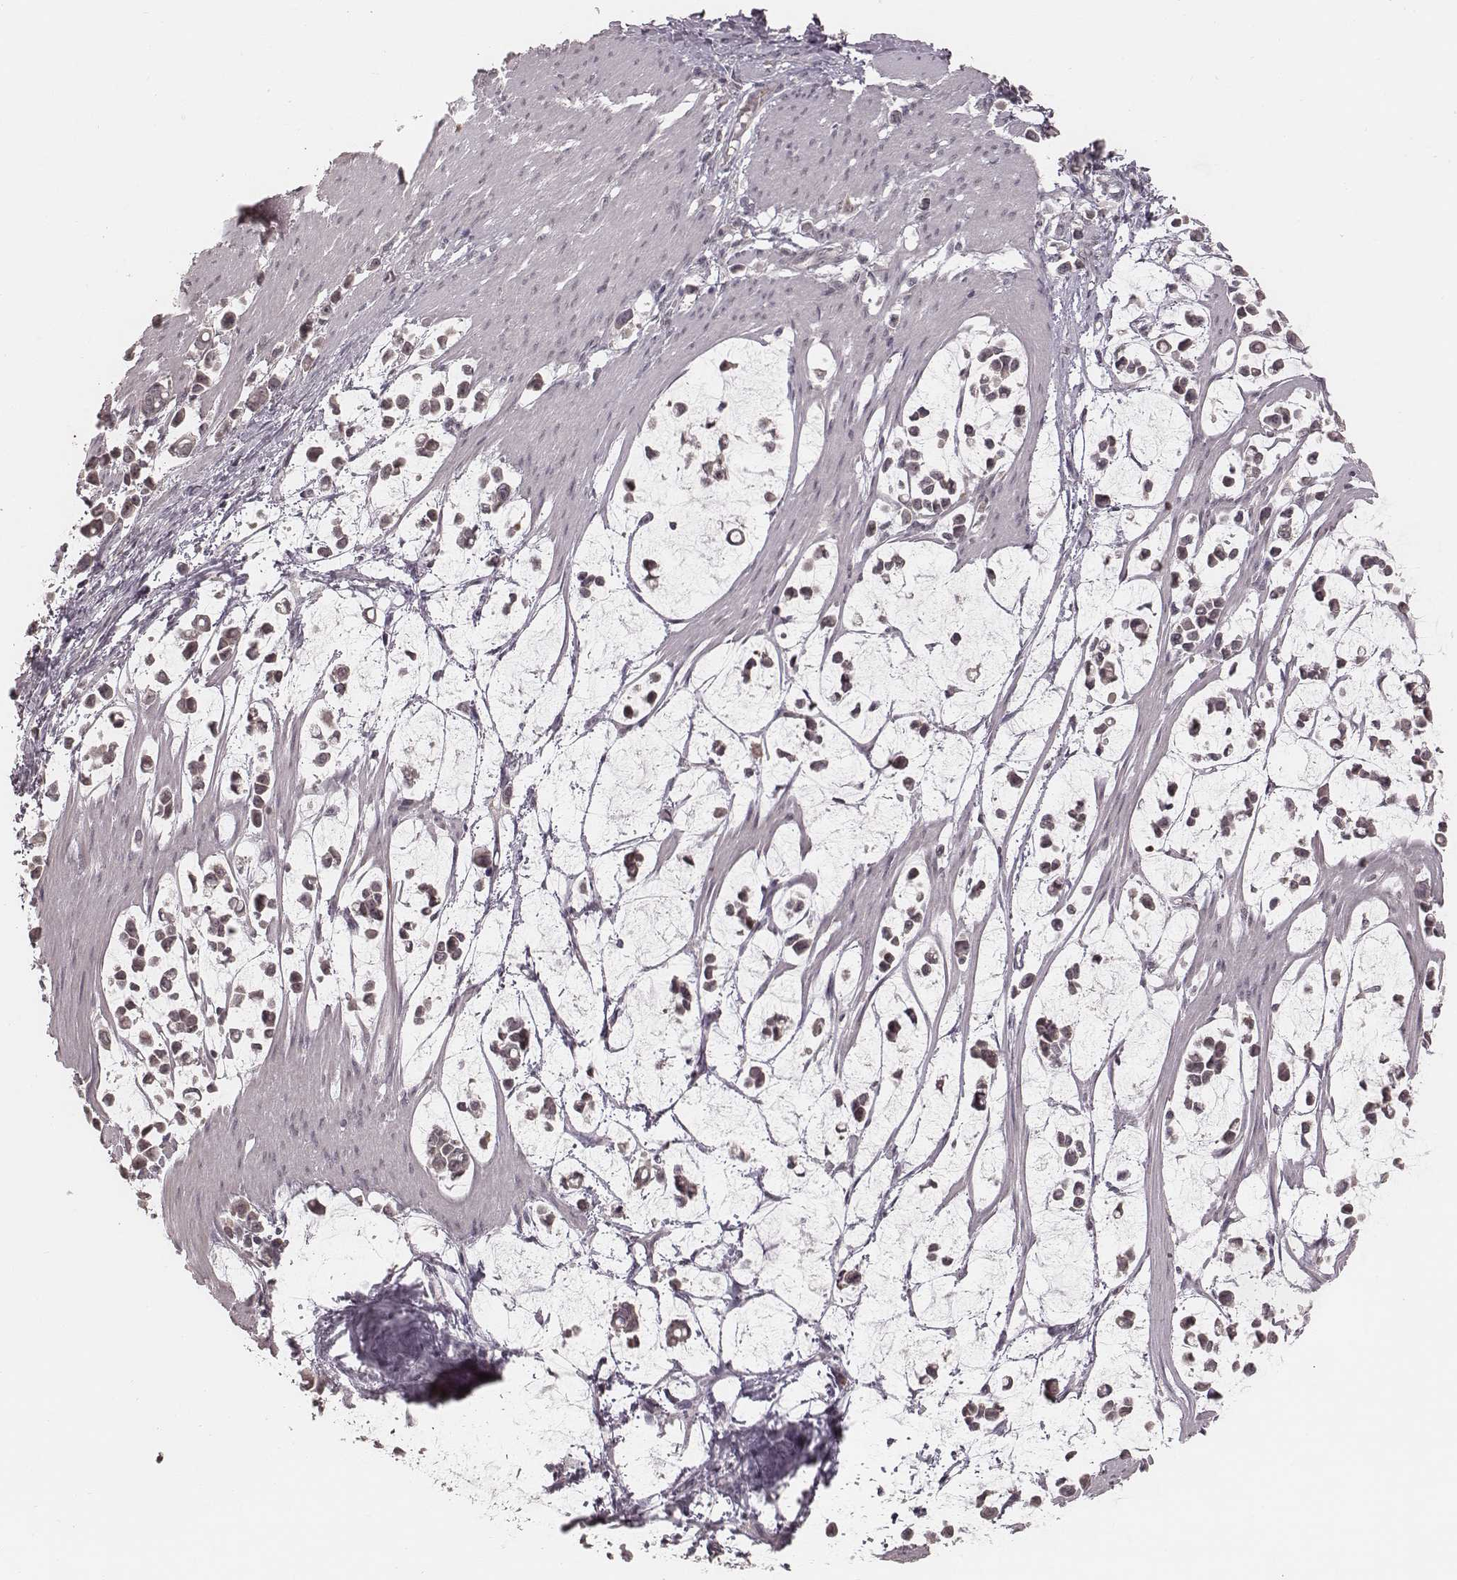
{"staining": {"intensity": "negative", "quantity": "none", "location": "none"}, "tissue": "stomach cancer", "cell_type": "Tumor cells", "image_type": "cancer", "snomed": [{"axis": "morphology", "description": "Adenocarcinoma, NOS"}, {"axis": "topography", "description": "Stomach"}], "caption": "Immunohistochemistry (IHC) micrograph of stomach cancer stained for a protein (brown), which demonstrates no staining in tumor cells. (DAB immunohistochemistry (IHC) with hematoxylin counter stain).", "gene": "IL5", "patient": {"sex": "male", "age": 82}}